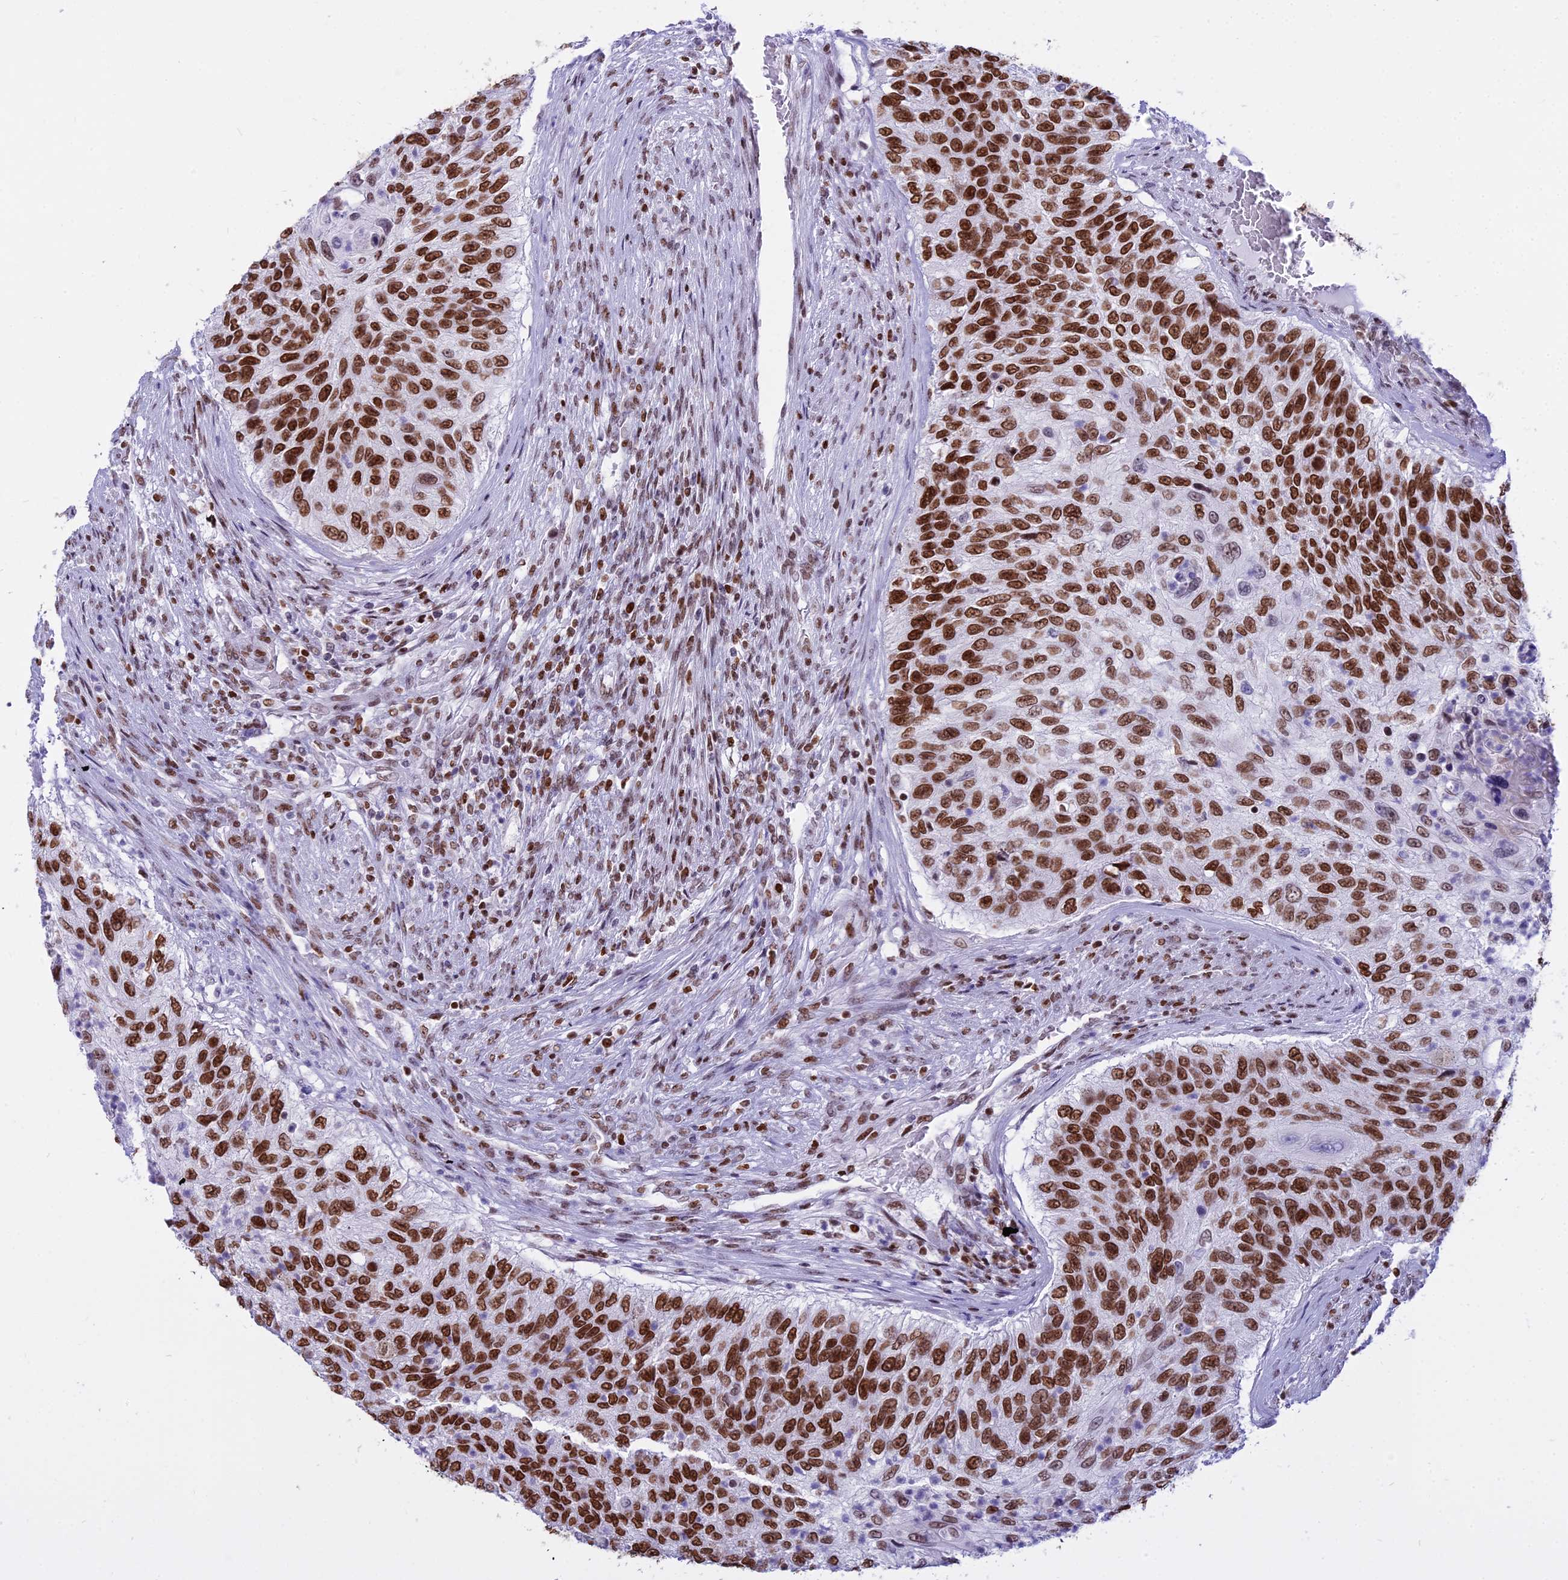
{"staining": {"intensity": "strong", "quantity": ">75%", "location": "nuclear"}, "tissue": "urothelial cancer", "cell_type": "Tumor cells", "image_type": "cancer", "snomed": [{"axis": "morphology", "description": "Urothelial carcinoma, High grade"}, {"axis": "topography", "description": "Urinary bladder"}], "caption": "The micrograph shows staining of urothelial cancer, revealing strong nuclear protein expression (brown color) within tumor cells. Using DAB (brown) and hematoxylin (blue) stains, captured at high magnification using brightfield microscopy.", "gene": "PARP1", "patient": {"sex": "female", "age": 60}}